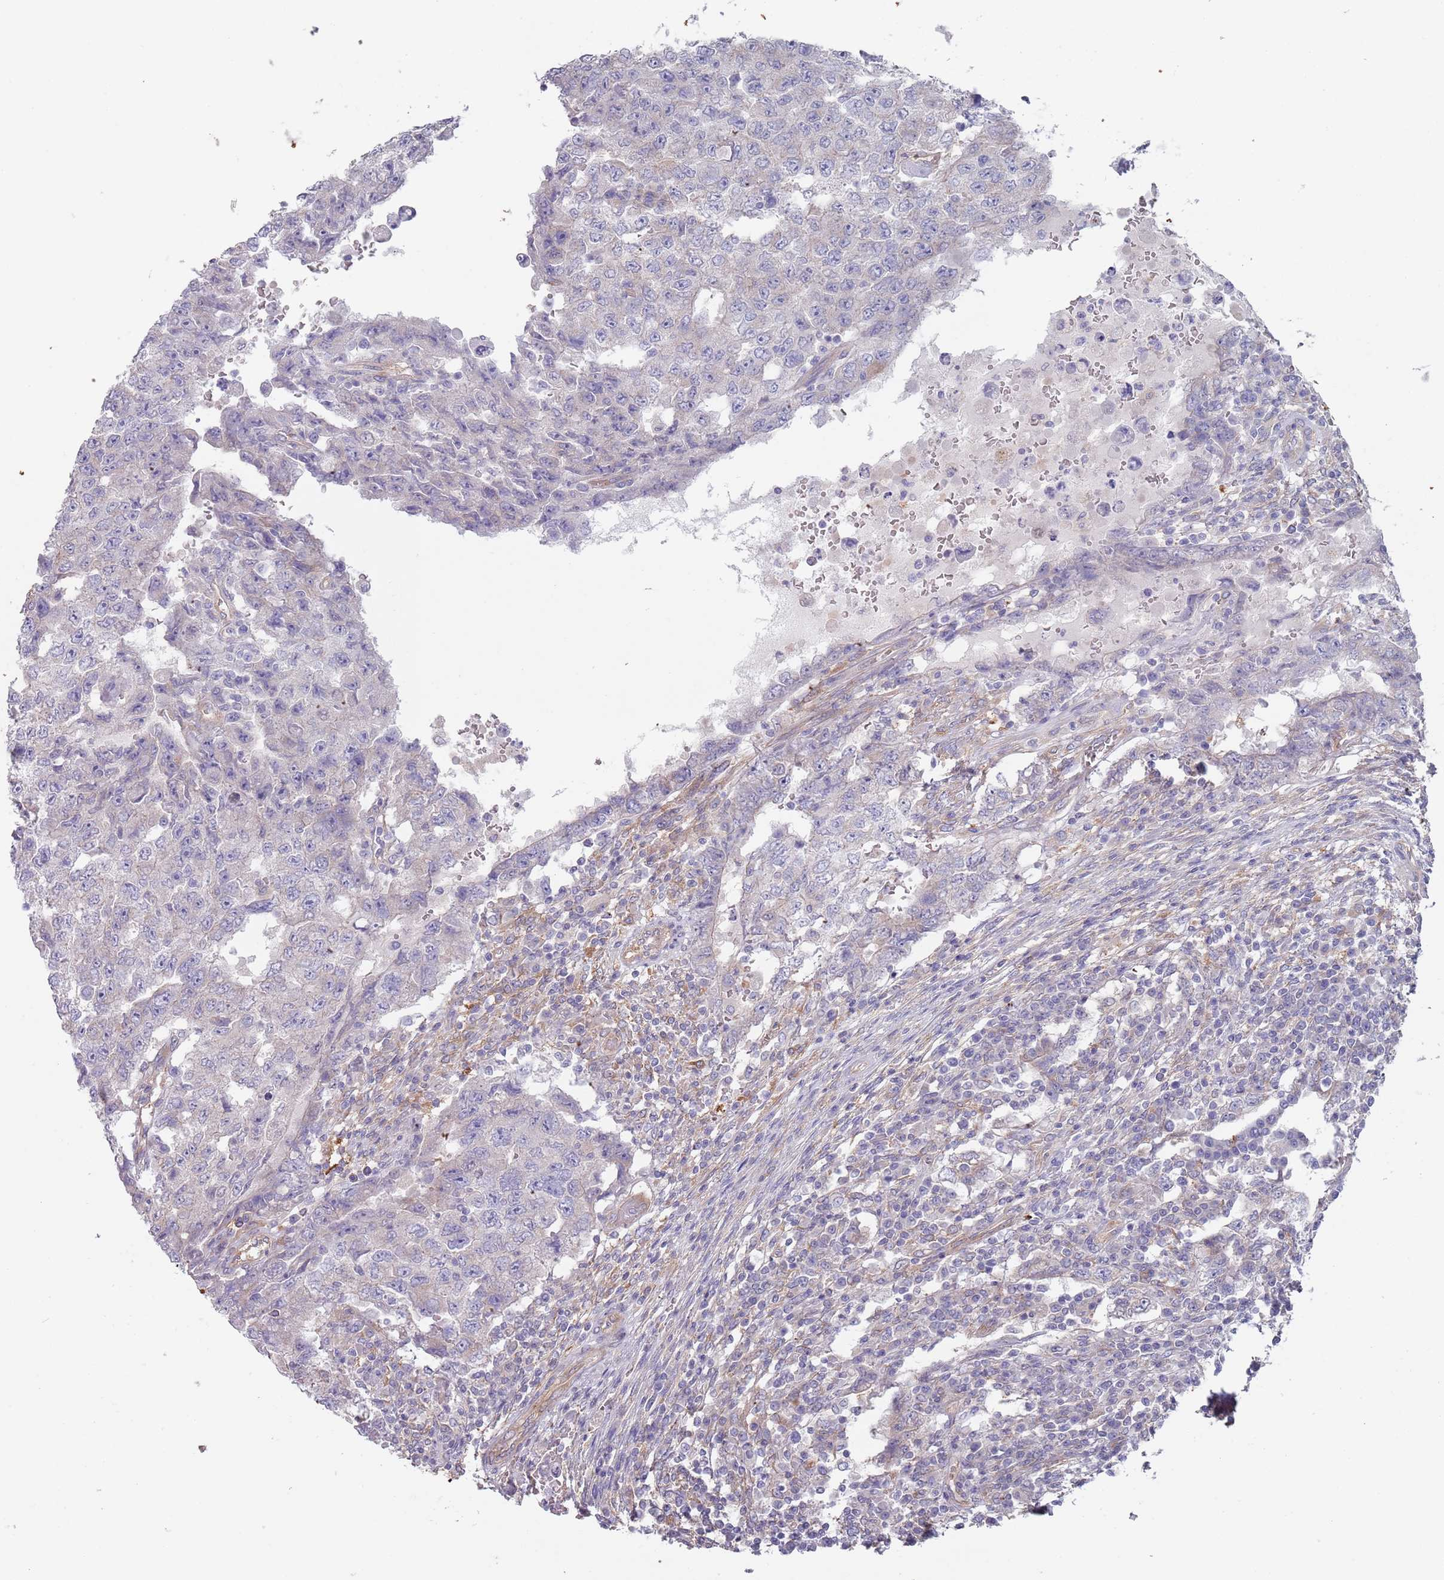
{"staining": {"intensity": "negative", "quantity": "none", "location": "none"}, "tissue": "testis cancer", "cell_type": "Tumor cells", "image_type": "cancer", "snomed": [{"axis": "morphology", "description": "Carcinoma, Embryonal, NOS"}, {"axis": "topography", "description": "Testis"}], "caption": "The micrograph reveals no staining of tumor cells in testis cancer.", "gene": "APPL2", "patient": {"sex": "male", "age": 26}}